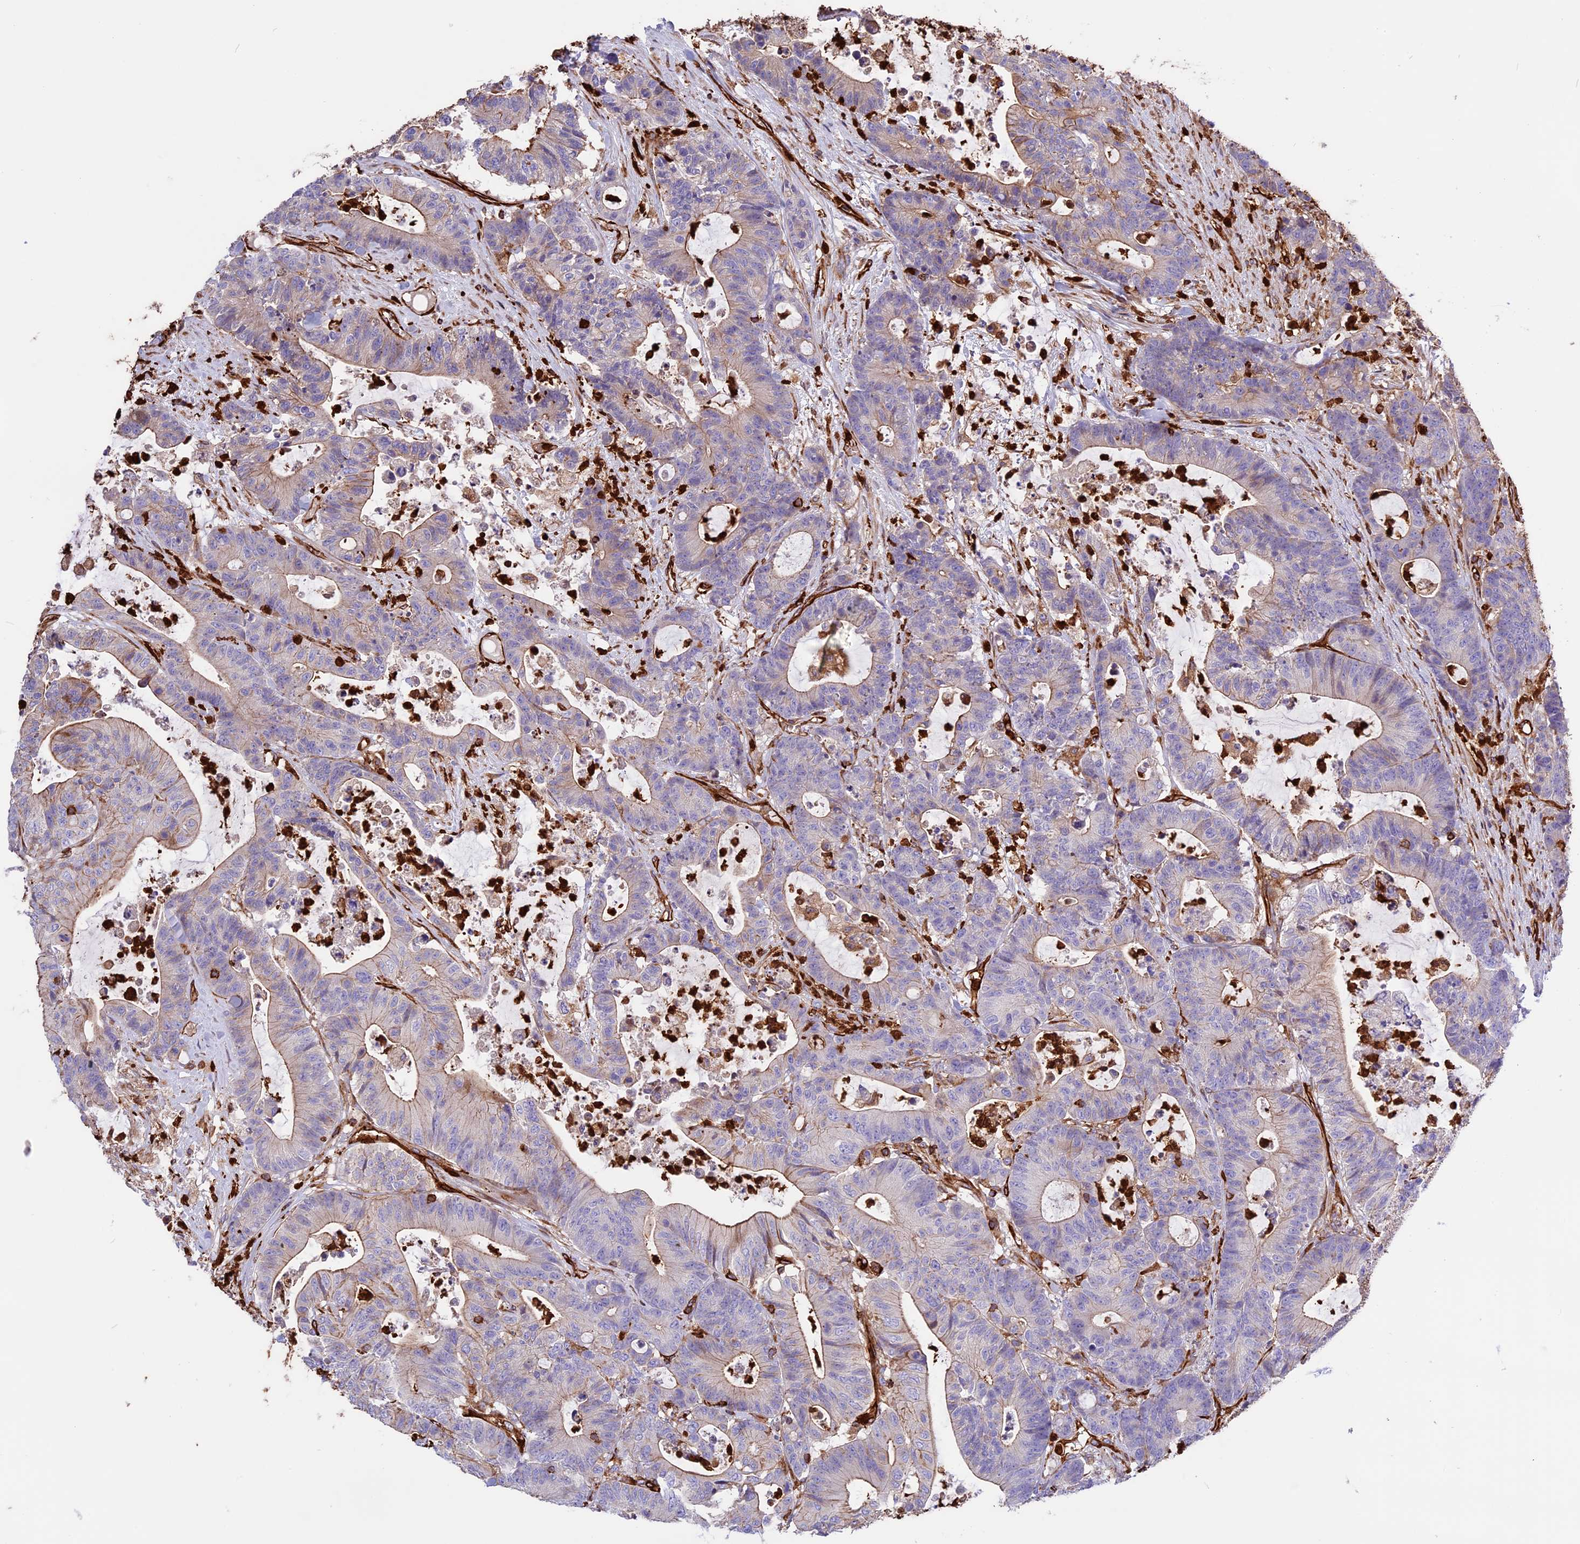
{"staining": {"intensity": "weak", "quantity": "25%-75%", "location": "cytoplasmic/membranous"}, "tissue": "colorectal cancer", "cell_type": "Tumor cells", "image_type": "cancer", "snomed": [{"axis": "morphology", "description": "Adenocarcinoma, NOS"}, {"axis": "topography", "description": "Colon"}], "caption": "Colorectal adenocarcinoma stained with a brown dye displays weak cytoplasmic/membranous positive expression in about 25%-75% of tumor cells.", "gene": "CD99L2", "patient": {"sex": "female", "age": 84}}